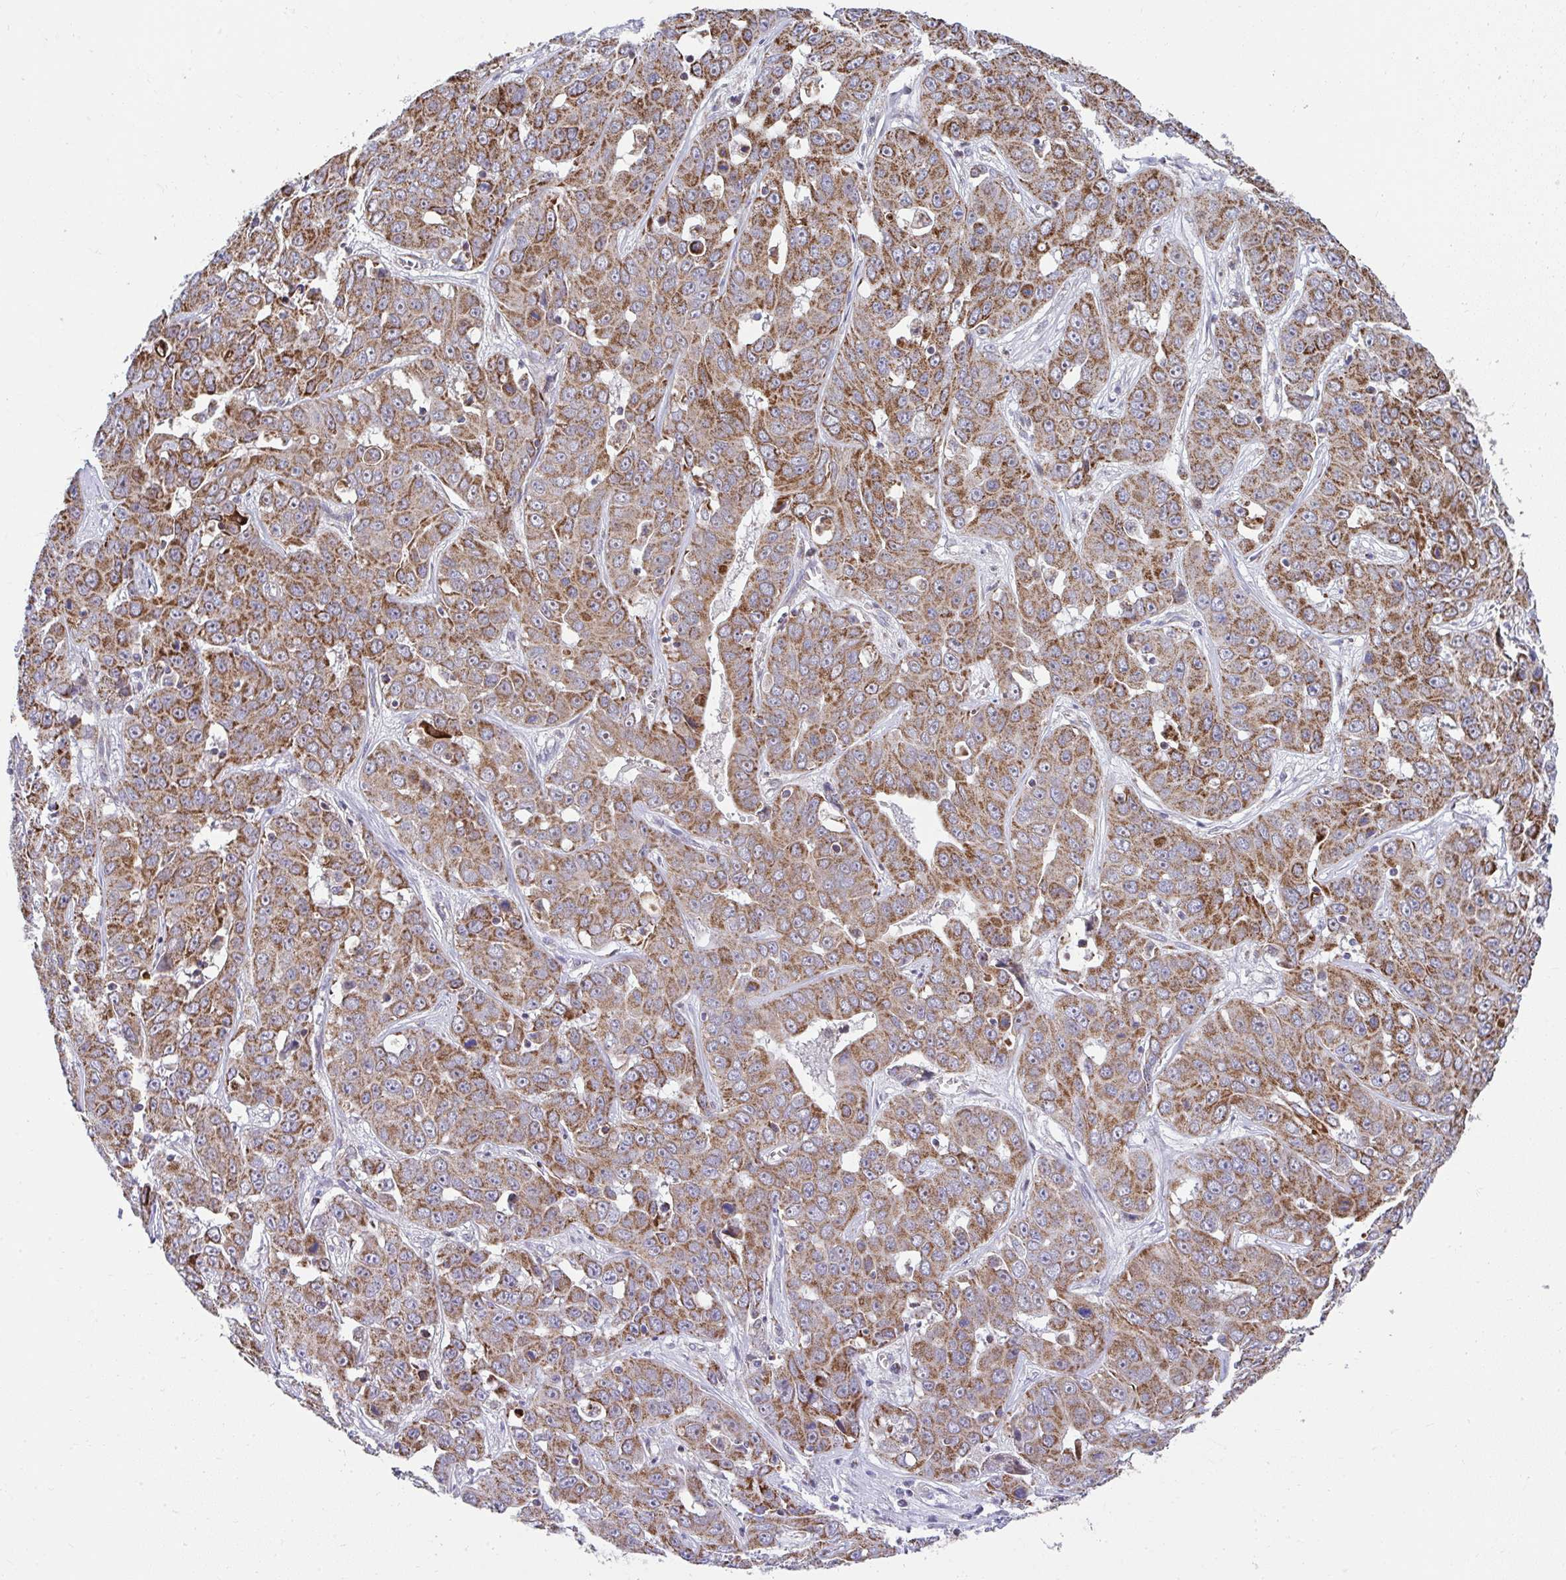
{"staining": {"intensity": "moderate", "quantity": ">75%", "location": "cytoplasmic/membranous"}, "tissue": "liver cancer", "cell_type": "Tumor cells", "image_type": "cancer", "snomed": [{"axis": "morphology", "description": "Cholangiocarcinoma"}, {"axis": "topography", "description": "Liver"}], "caption": "Immunohistochemistry photomicrograph of cholangiocarcinoma (liver) stained for a protein (brown), which demonstrates medium levels of moderate cytoplasmic/membranous positivity in about >75% of tumor cells.", "gene": "PRRG3", "patient": {"sex": "female", "age": 52}}